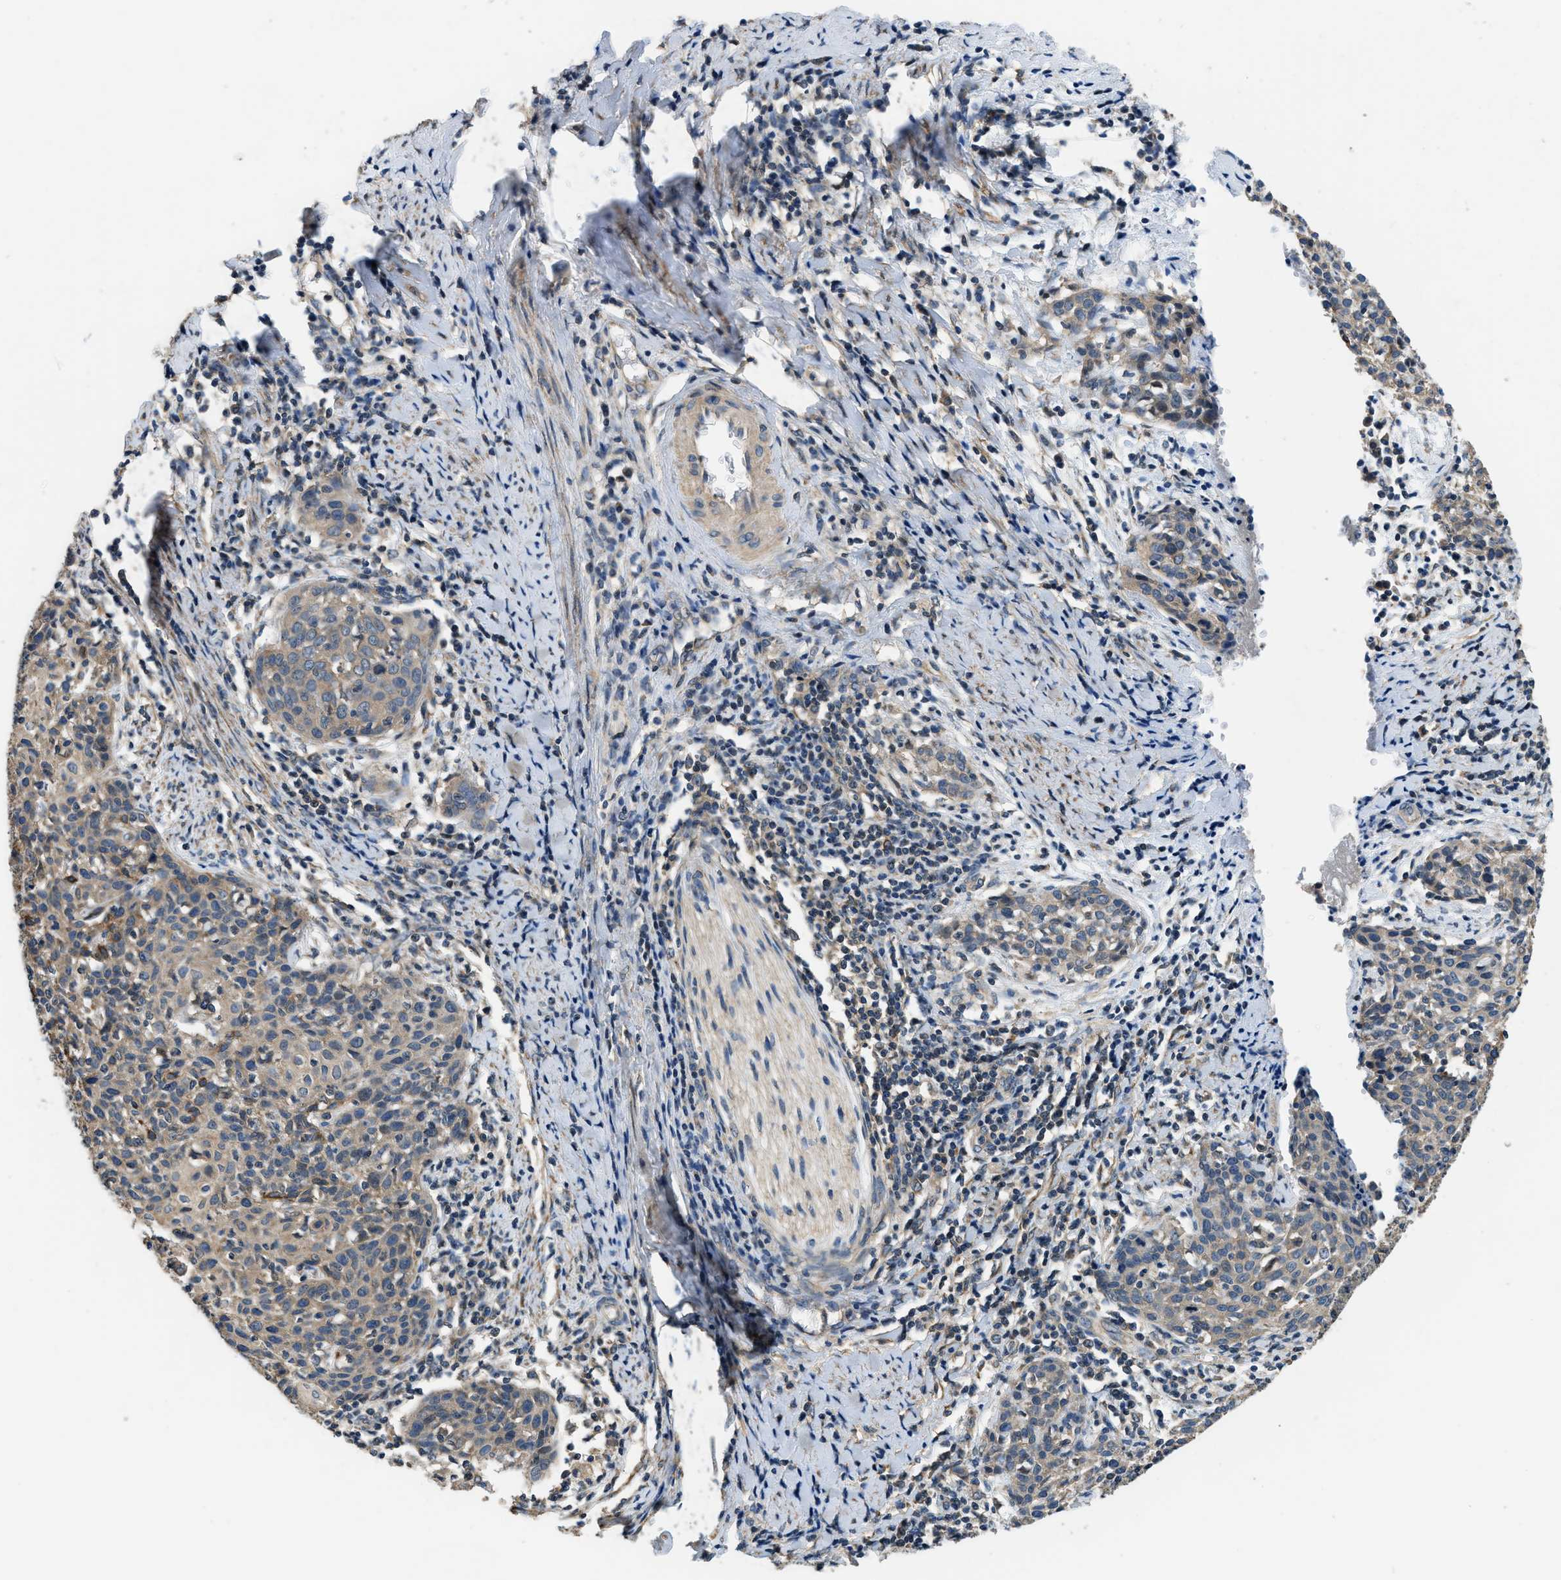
{"staining": {"intensity": "weak", "quantity": "25%-75%", "location": "cytoplasmic/membranous"}, "tissue": "cervical cancer", "cell_type": "Tumor cells", "image_type": "cancer", "snomed": [{"axis": "morphology", "description": "Squamous cell carcinoma, NOS"}, {"axis": "topography", "description": "Cervix"}], "caption": "A histopathology image of squamous cell carcinoma (cervical) stained for a protein reveals weak cytoplasmic/membranous brown staining in tumor cells.", "gene": "SSH2", "patient": {"sex": "female", "age": 38}}